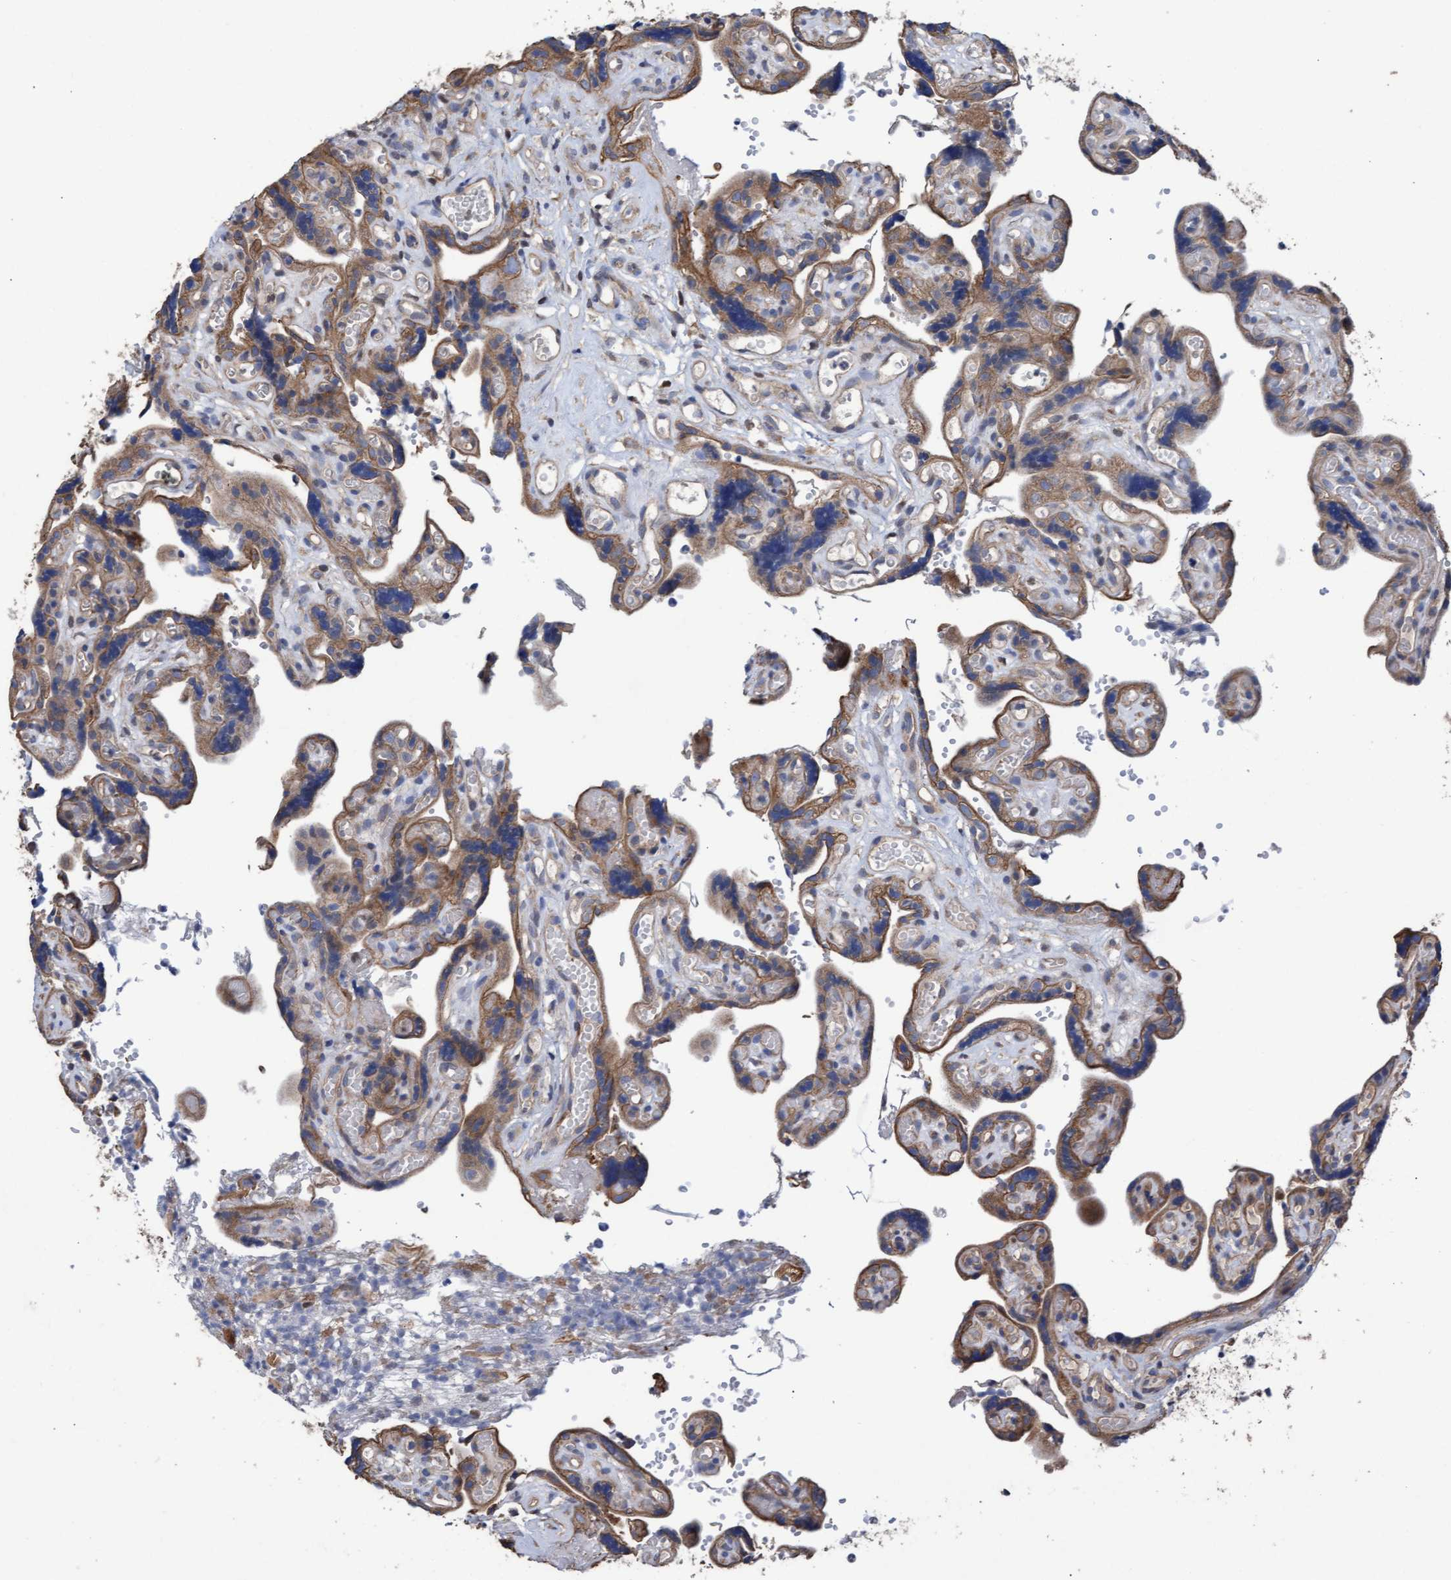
{"staining": {"intensity": "moderate", "quantity": ">75%", "location": "cytoplasmic/membranous"}, "tissue": "placenta", "cell_type": "Decidual cells", "image_type": "normal", "snomed": [{"axis": "morphology", "description": "Normal tissue, NOS"}, {"axis": "topography", "description": "Placenta"}], "caption": "Immunohistochemistry (IHC) micrograph of benign placenta: human placenta stained using immunohistochemistry (IHC) demonstrates medium levels of moderate protein expression localized specifically in the cytoplasmic/membranous of decidual cells, appearing as a cytoplasmic/membranous brown color.", "gene": "MRPL38", "patient": {"sex": "female", "age": 30}}